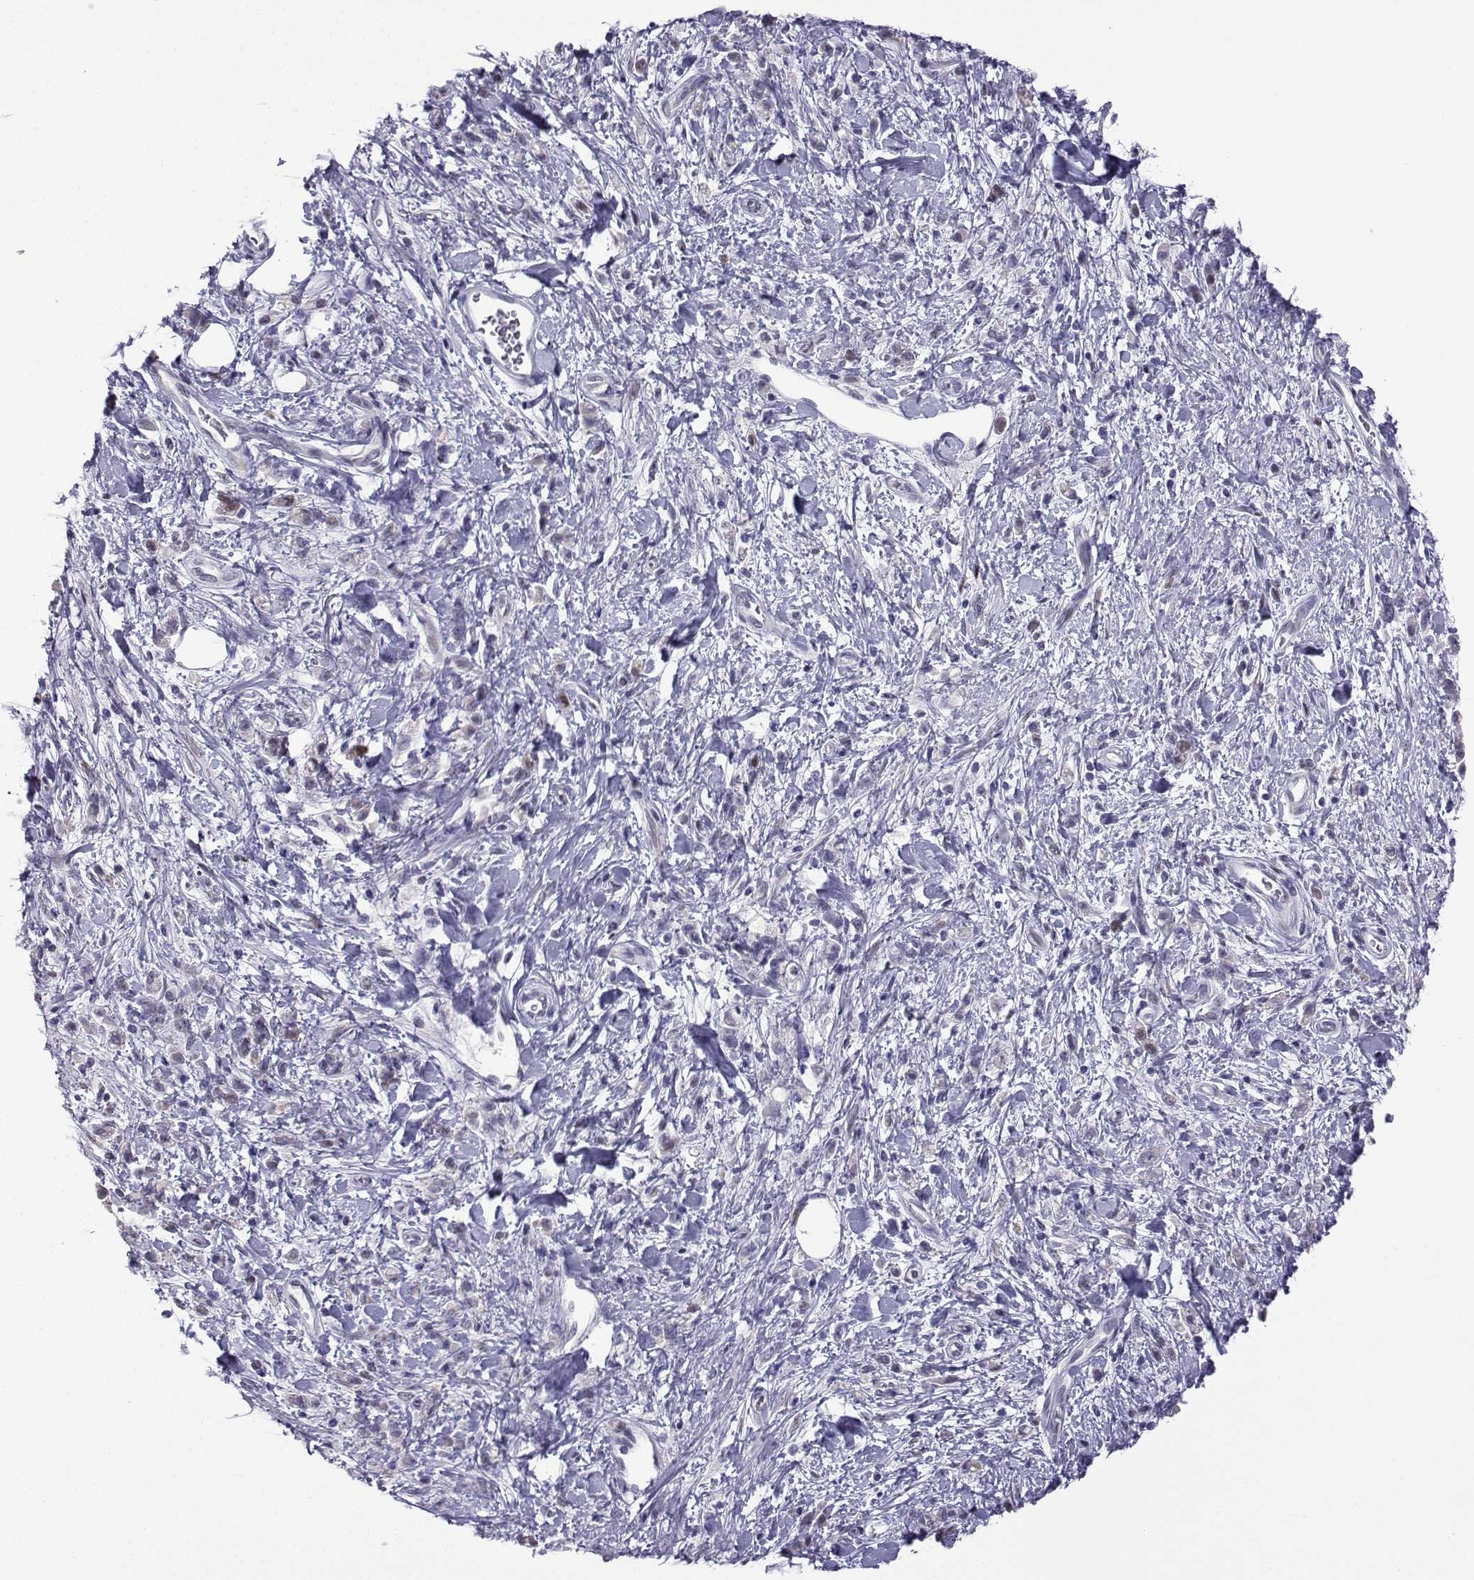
{"staining": {"intensity": "negative", "quantity": "none", "location": "none"}, "tissue": "stomach cancer", "cell_type": "Tumor cells", "image_type": "cancer", "snomed": [{"axis": "morphology", "description": "Adenocarcinoma, NOS"}, {"axis": "topography", "description": "Stomach"}], "caption": "A micrograph of human stomach cancer (adenocarcinoma) is negative for staining in tumor cells.", "gene": "CFAP70", "patient": {"sex": "male", "age": 77}}